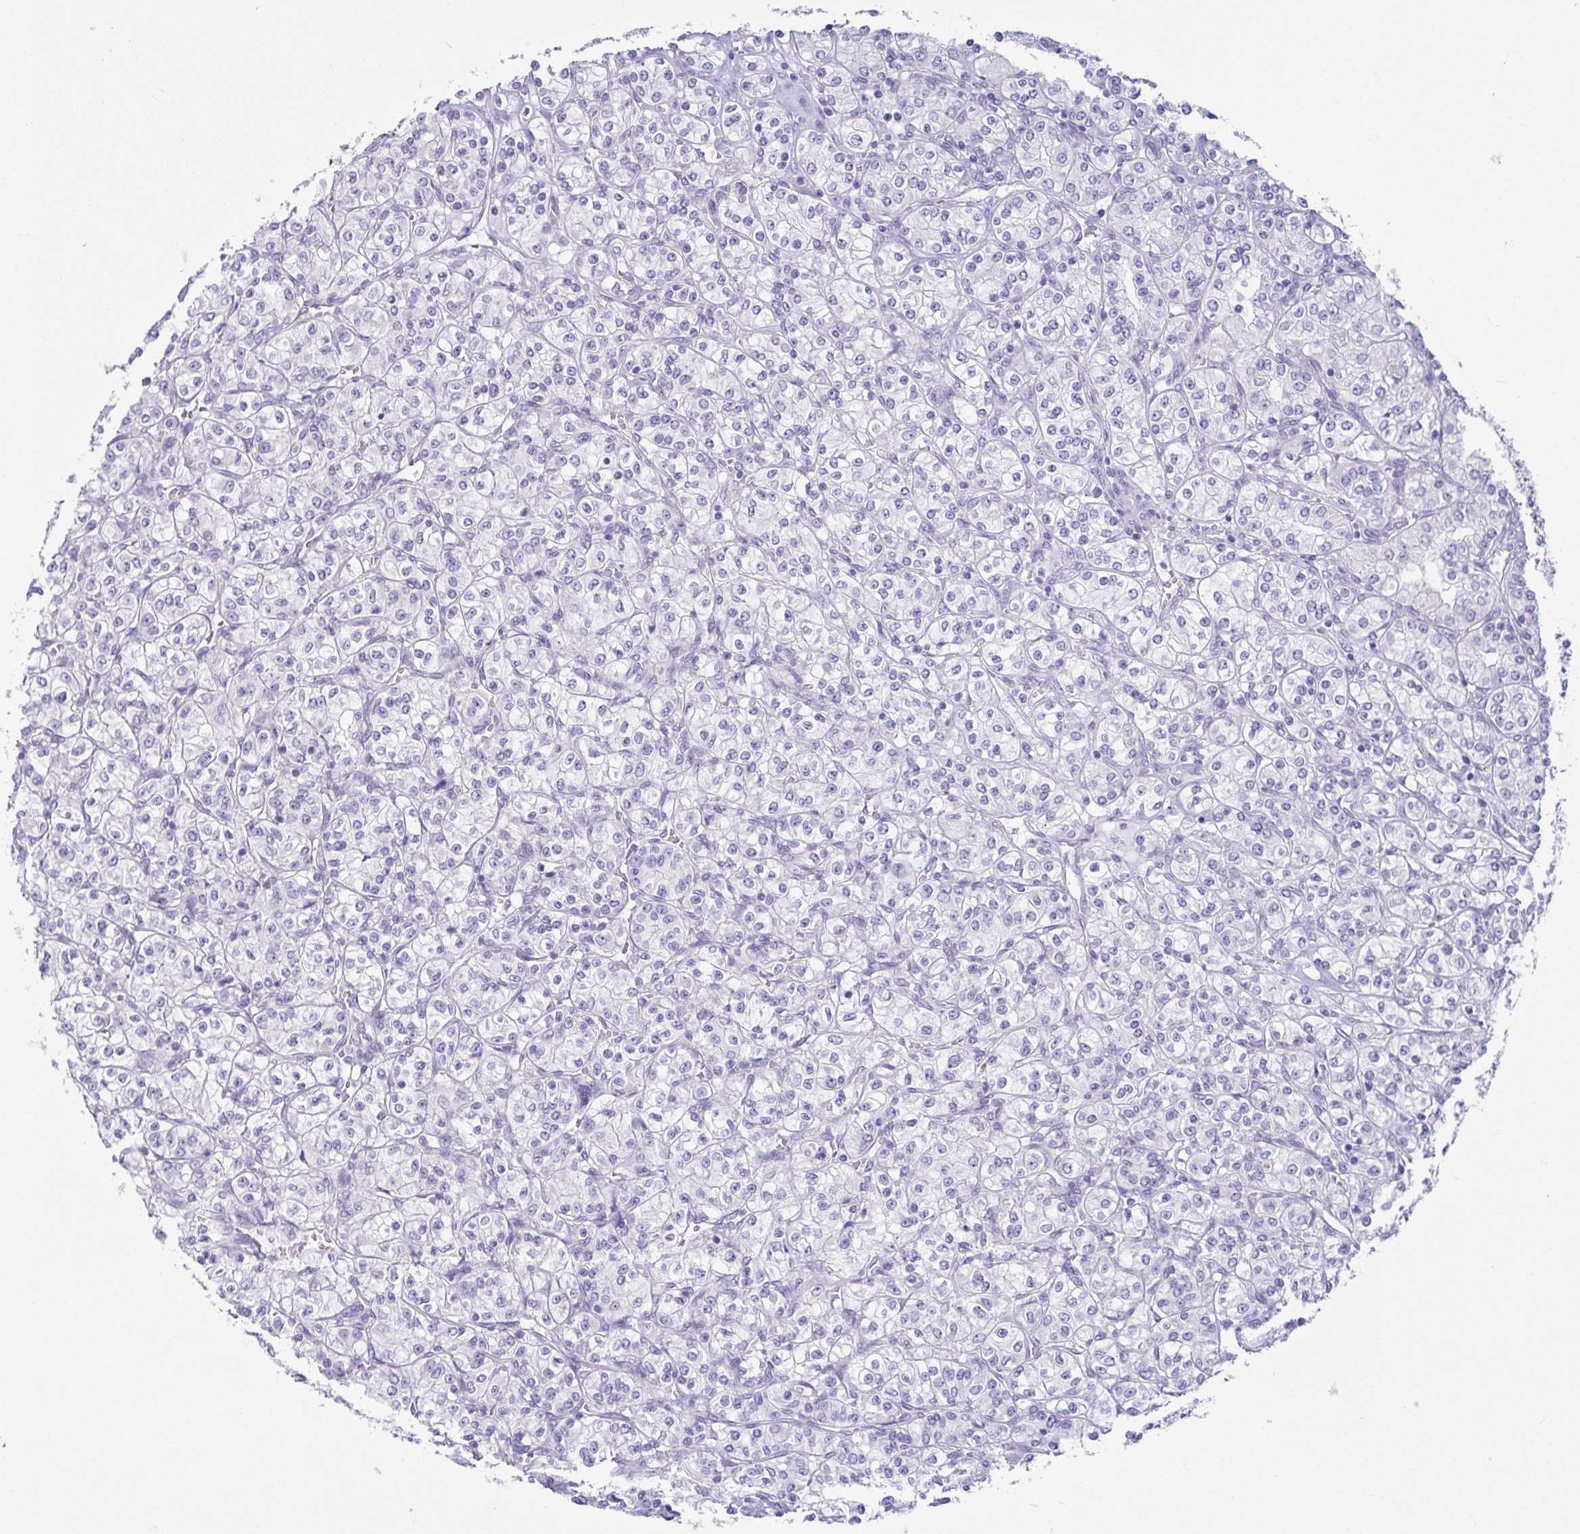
{"staining": {"intensity": "negative", "quantity": "none", "location": "none"}, "tissue": "renal cancer", "cell_type": "Tumor cells", "image_type": "cancer", "snomed": [{"axis": "morphology", "description": "Adenocarcinoma, NOS"}, {"axis": "topography", "description": "Kidney"}], "caption": "Immunohistochemistry image of renal cancer (adenocarcinoma) stained for a protein (brown), which displays no expression in tumor cells. Nuclei are stained in blue.", "gene": "TNNI2", "patient": {"sex": "male", "age": 77}}